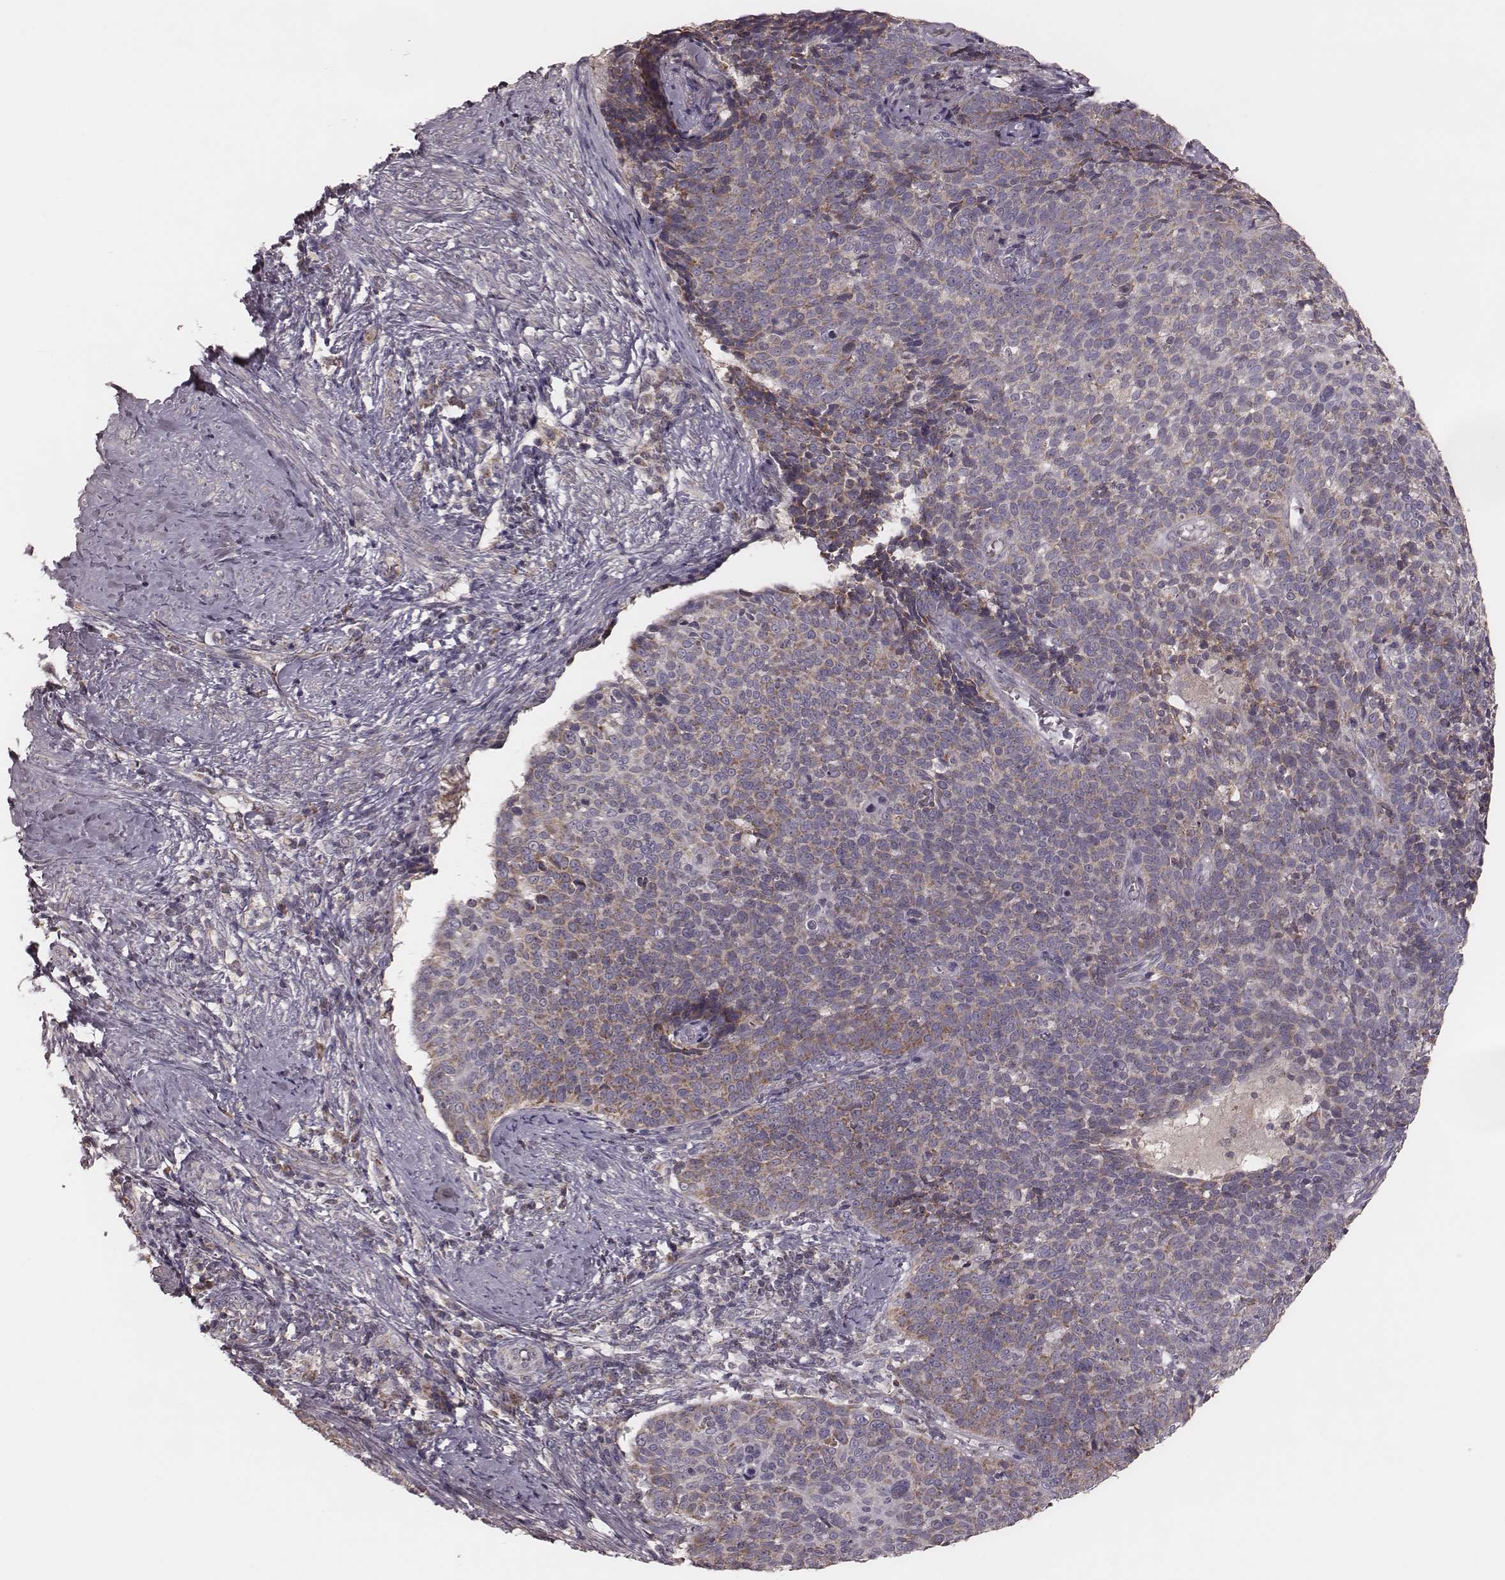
{"staining": {"intensity": "moderate", "quantity": "<25%", "location": "cytoplasmic/membranous"}, "tissue": "cervical cancer", "cell_type": "Tumor cells", "image_type": "cancer", "snomed": [{"axis": "morphology", "description": "Squamous cell carcinoma, NOS"}, {"axis": "topography", "description": "Cervix"}], "caption": "This image displays immunohistochemistry staining of cervical cancer (squamous cell carcinoma), with low moderate cytoplasmic/membranous positivity in about <25% of tumor cells.", "gene": "MRPS27", "patient": {"sex": "female", "age": 39}}